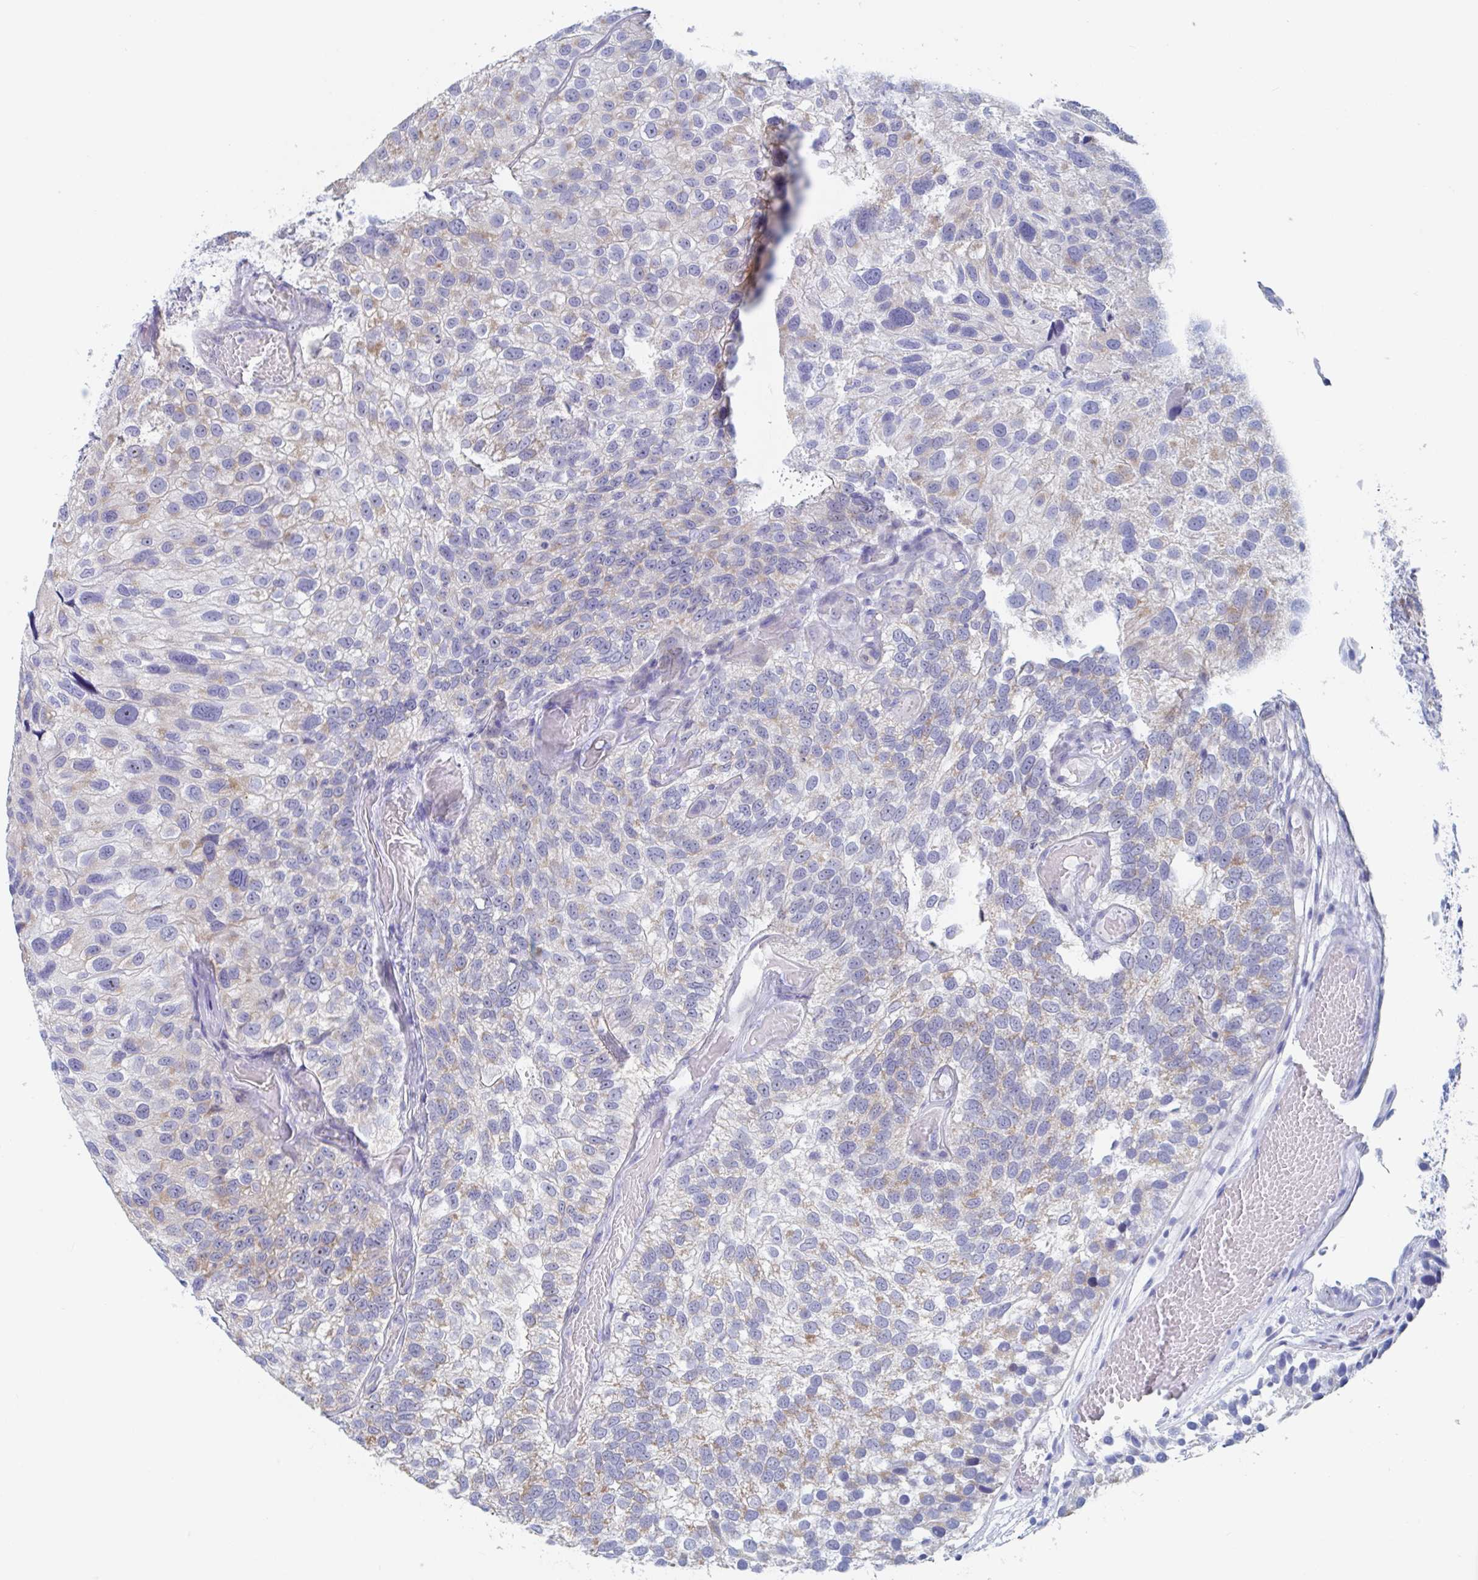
{"staining": {"intensity": "weak", "quantity": "25%-75%", "location": "cytoplasmic/membranous"}, "tissue": "urothelial cancer", "cell_type": "Tumor cells", "image_type": "cancer", "snomed": [{"axis": "morphology", "description": "Urothelial carcinoma, NOS"}, {"axis": "topography", "description": "Urinary bladder"}], "caption": "Immunohistochemical staining of human urothelial cancer shows low levels of weak cytoplasmic/membranous staining in approximately 25%-75% of tumor cells.", "gene": "MRPL53", "patient": {"sex": "male", "age": 87}}